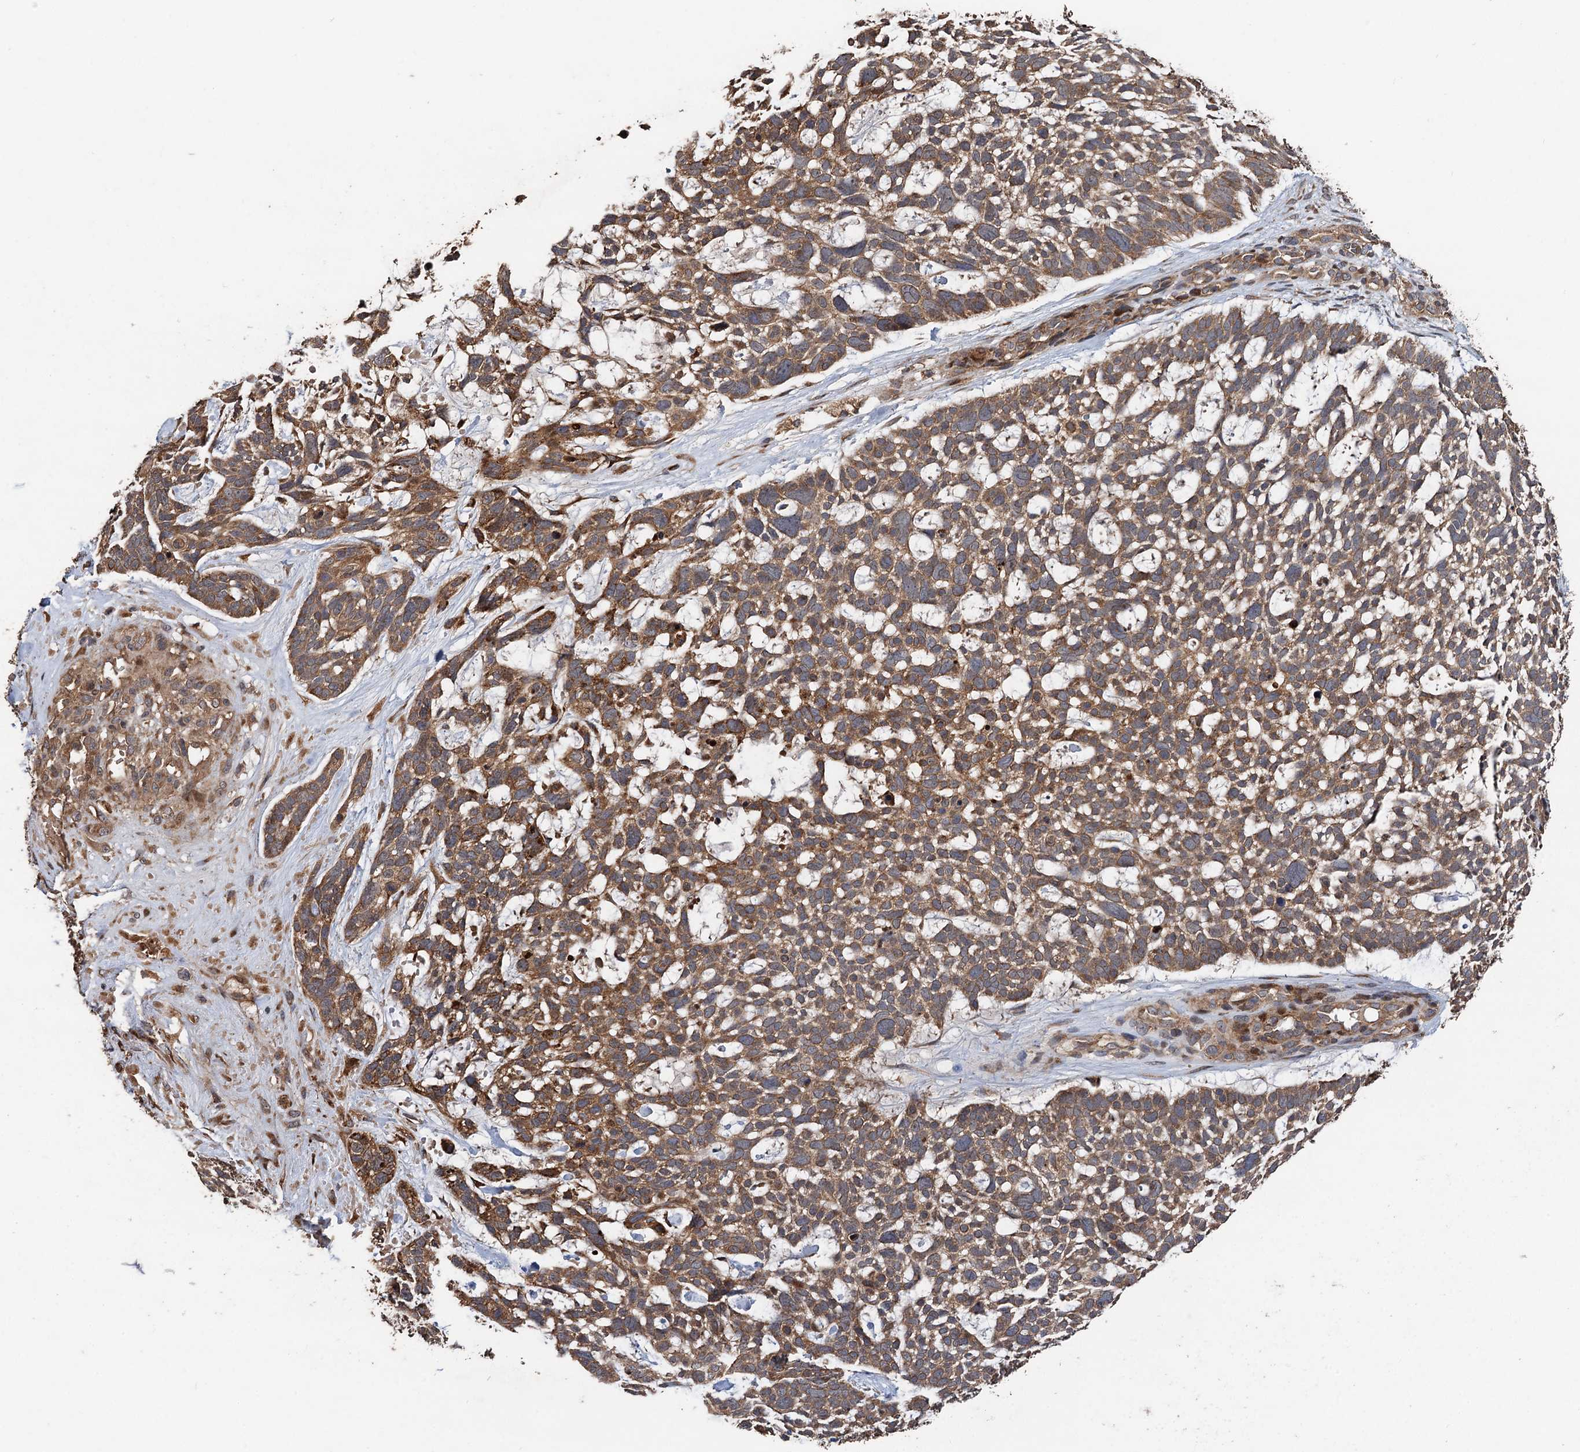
{"staining": {"intensity": "moderate", "quantity": ">75%", "location": "cytoplasmic/membranous"}, "tissue": "skin cancer", "cell_type": "Tumor cells", "image_type": "cancer", "snomed": [{"axis": "morphology", "description": "Basal cell carcinoma"}, {"axis": "topography", "description": "Skin"}], "caption": "Immunohistochemical staining of skin basal cell carcinoma shows moderate cytoplasmic/membranous protein staining in about >75% of tumor cells.", "gene": "TMEM39B", "patient": {"sex": "male", "age": 88}}